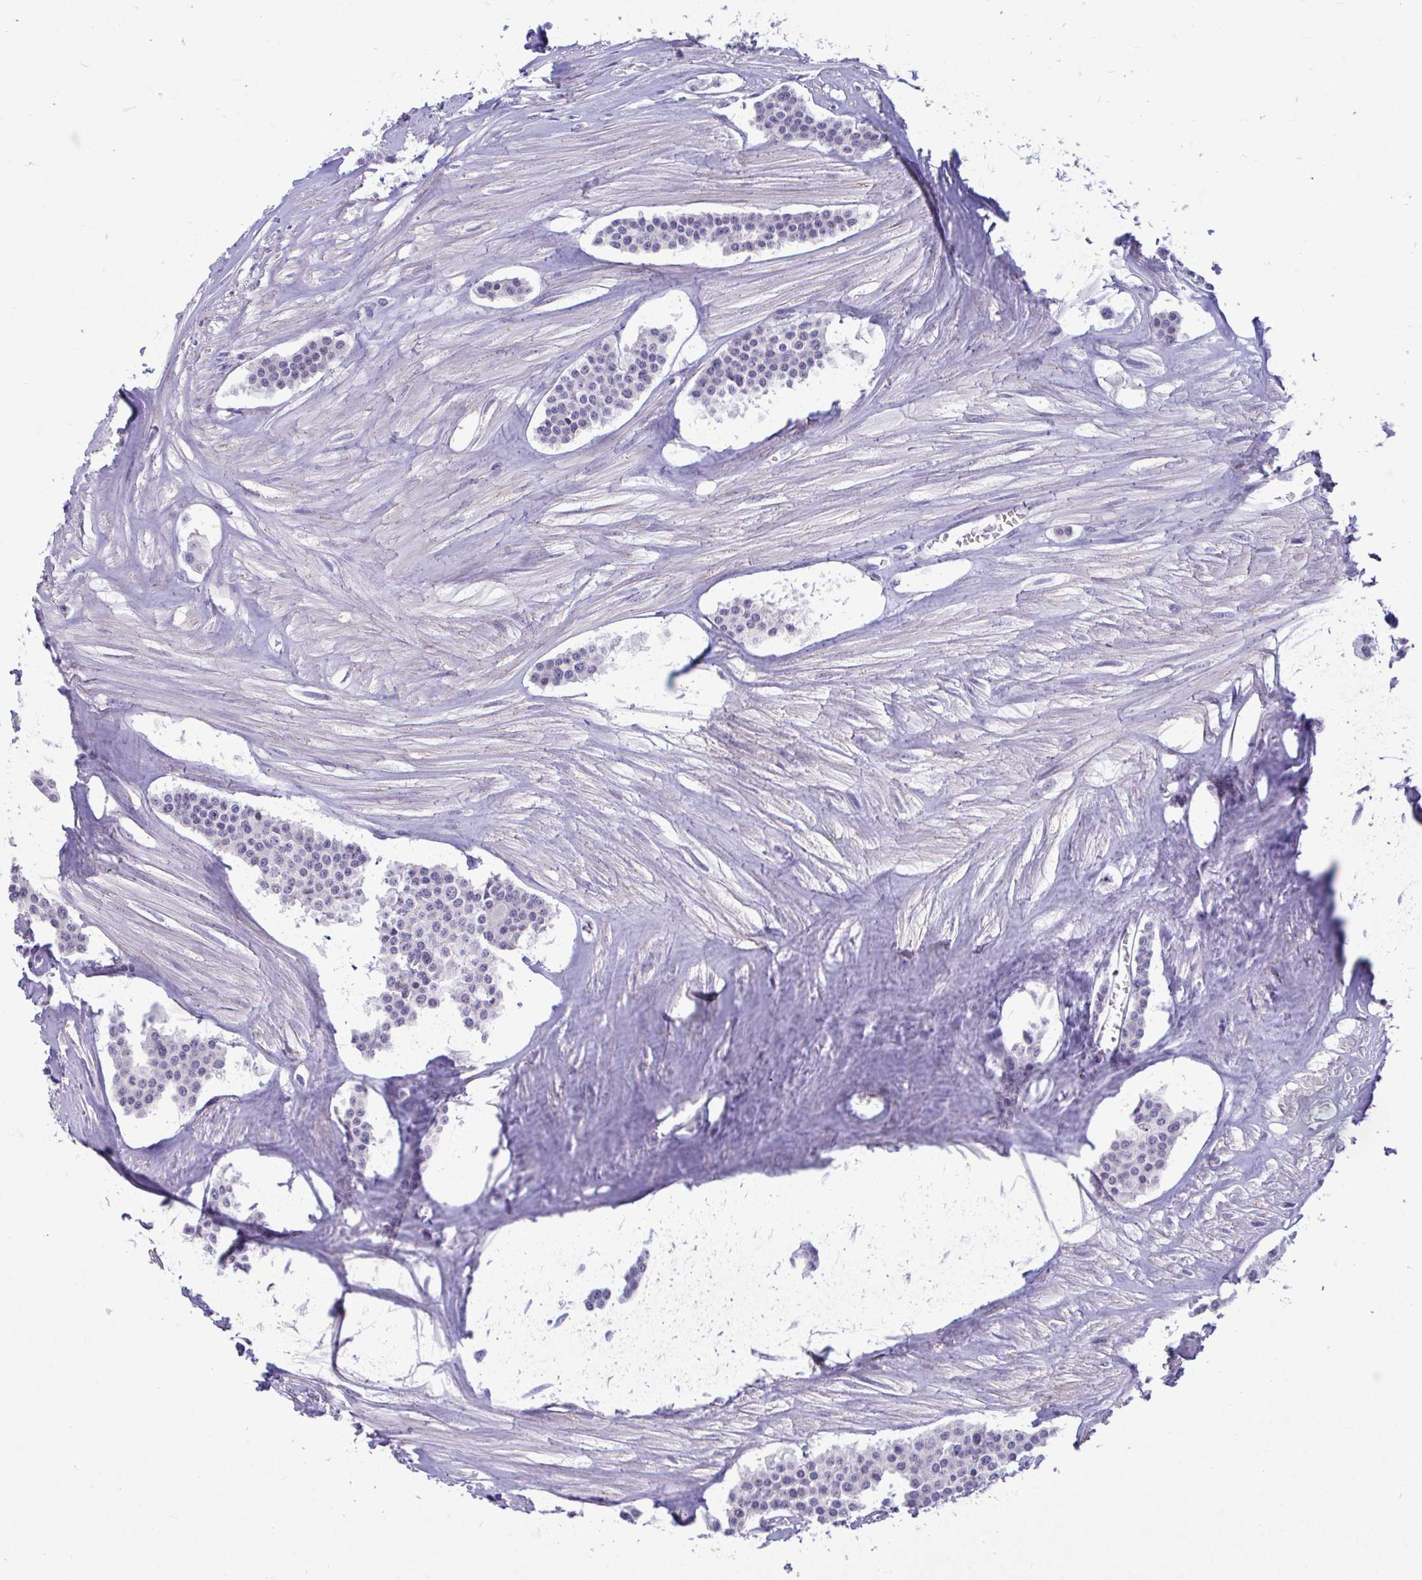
{"staining": {"intensity": "negative", "quantity": "none", "location": "none"}, "tissue": "carcinoid", "cell_type": "Tumor cells", "image_type": "cancer", "snomed": [{"axis": "morphology", "description": "Carcinoid, malignant, NOS"}, {"axis": "topography", "description": "Small intestine"}], "caption": "An immunohistochemistry micrograph of malignant carcinoid is shown. There is no staining in tumor cells of malignant carcinoid.", "gene": "PIGK", "patient": {"sex": "male", "age": 60}}